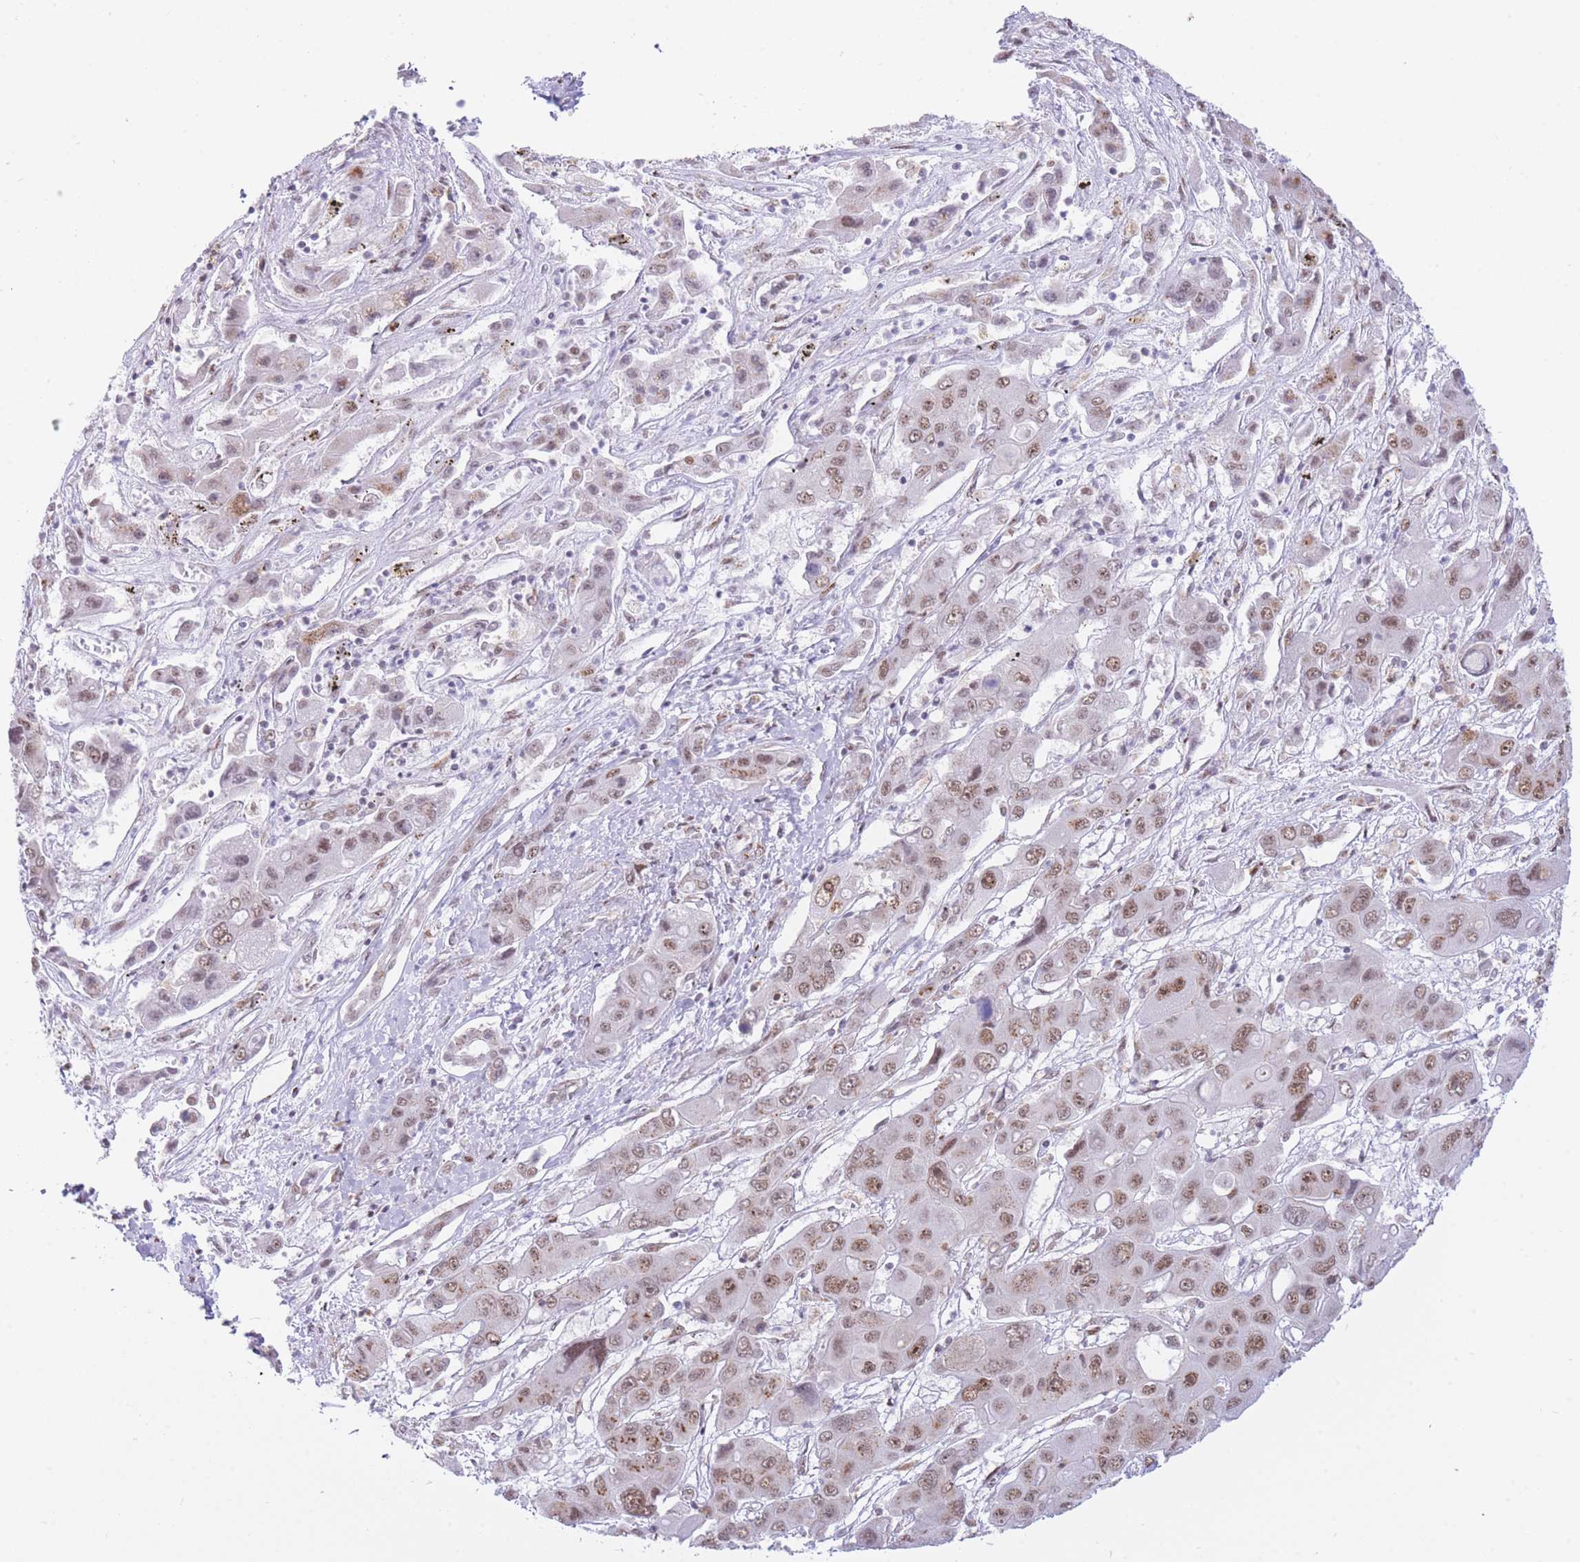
{"staining": {"intensity": "moderate", "quantity": ">75%", "location": "nuclear"}, "tissue": "liver cancer", "cell_type": "Tumor cells", "image_type": "cancer", "snomed": [{"axis": "morphology", "description": "Cholangiocarcinoma"}, {"axis": "topography", "description": "Liver"}], "caption": "Liver cholangiocarcinoma stained for a protein demonstrates moderate nuclear positivity in tumor cells.", "gene": "INO80C", "patient": {"sex": "male", "age": 67}}